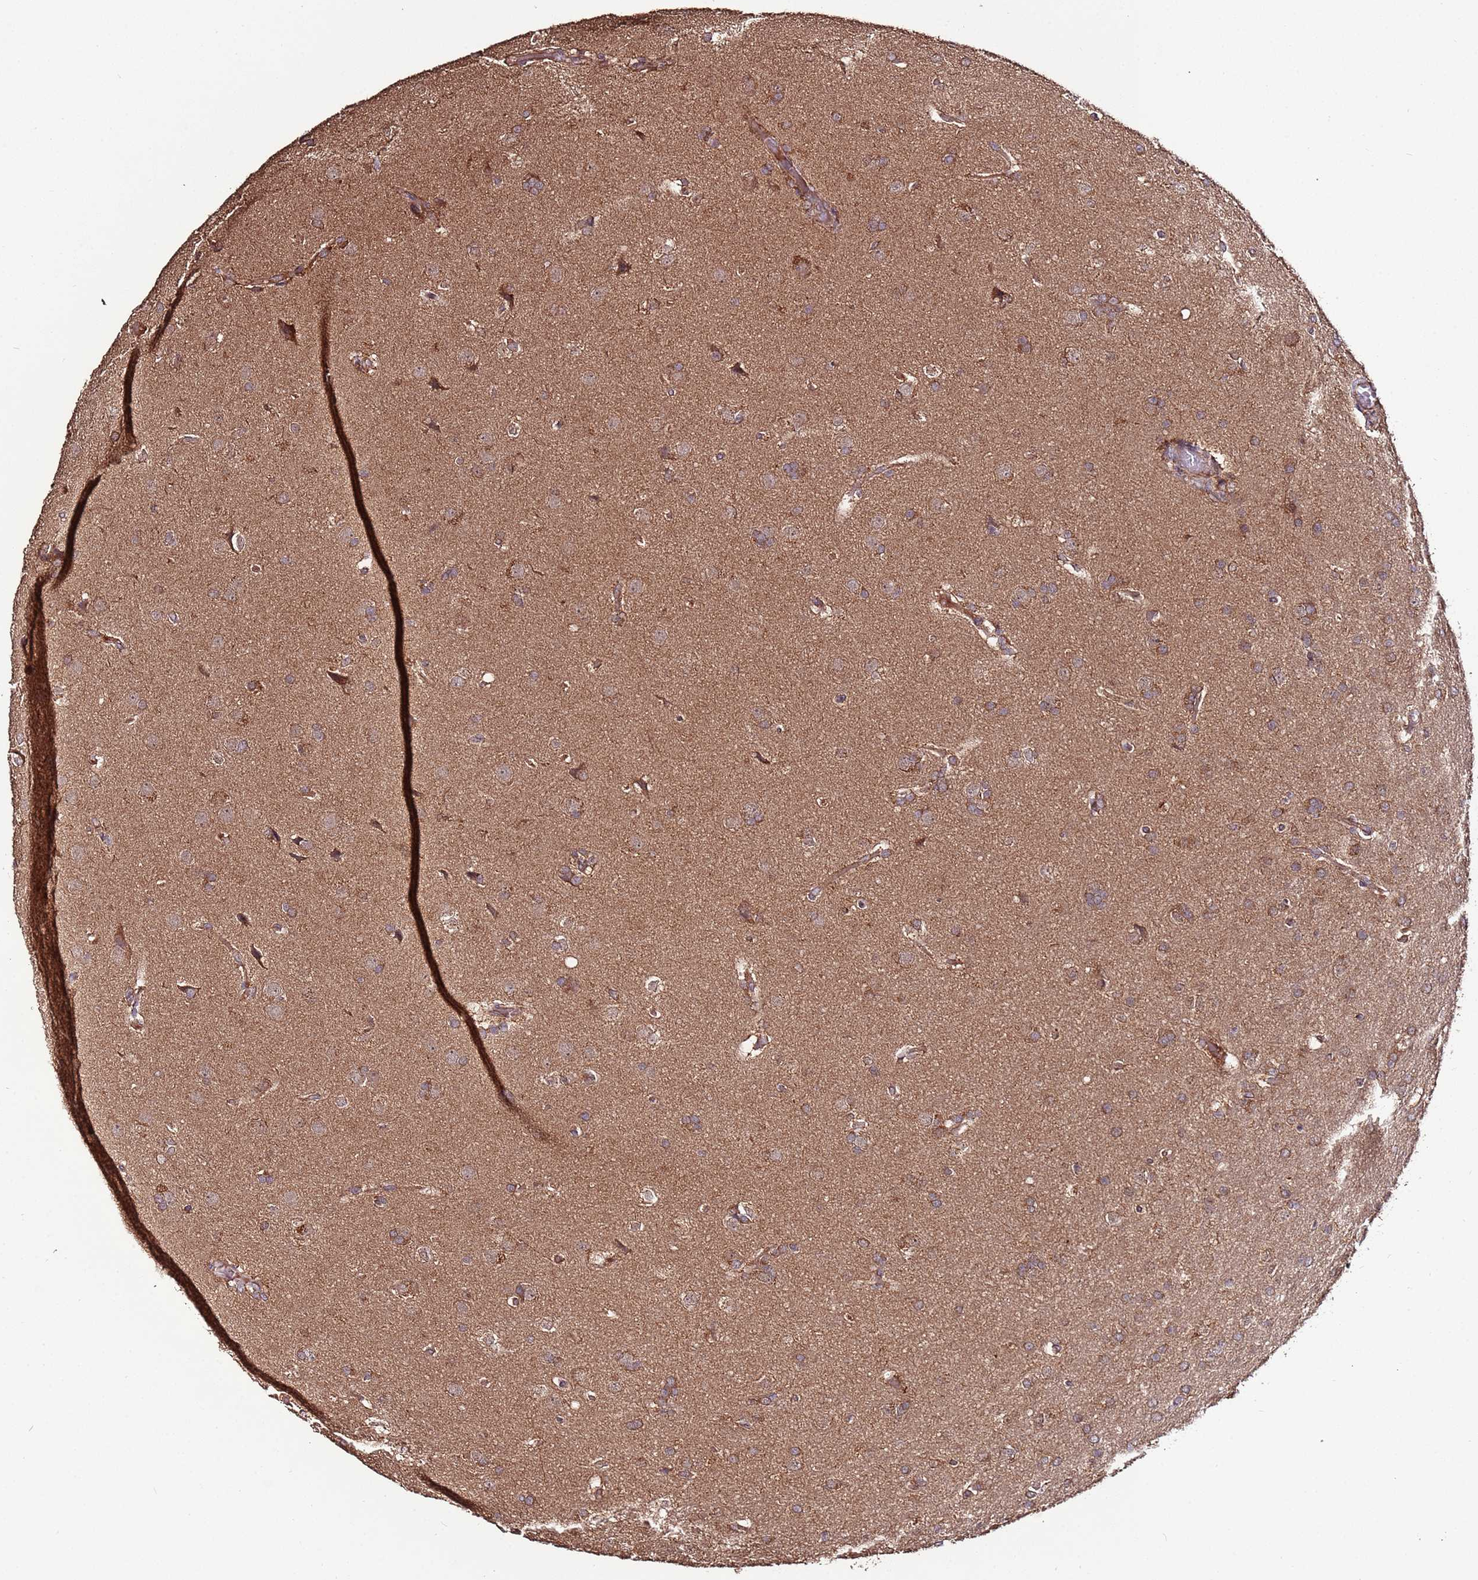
{"staining": {"intensity": "moderate", "quantity": "25%-75%", "location": "cytoplasmic/membranous"}, "tissue": "glioma", "cell_type": "Tumor cells", "image_type": "cancer", "snomed": [{"axis": "morphology", "description": "Glioma, malignant, Low grade"}, {"axis": "topography", "description": "Brain"}], "caption": "Immunohistochemistry micrograph of neoplastic tissue: human malignant glioma (low-grade) stained using IHC displays medium levels of moderate protein expression localized specifically in the cytoplasmic/membranous of tumor cells, appearing as a cytoplasmic/membranous brown color.", "gene": "RPS15A", "patient": {"sex": "female", "age": 32}}